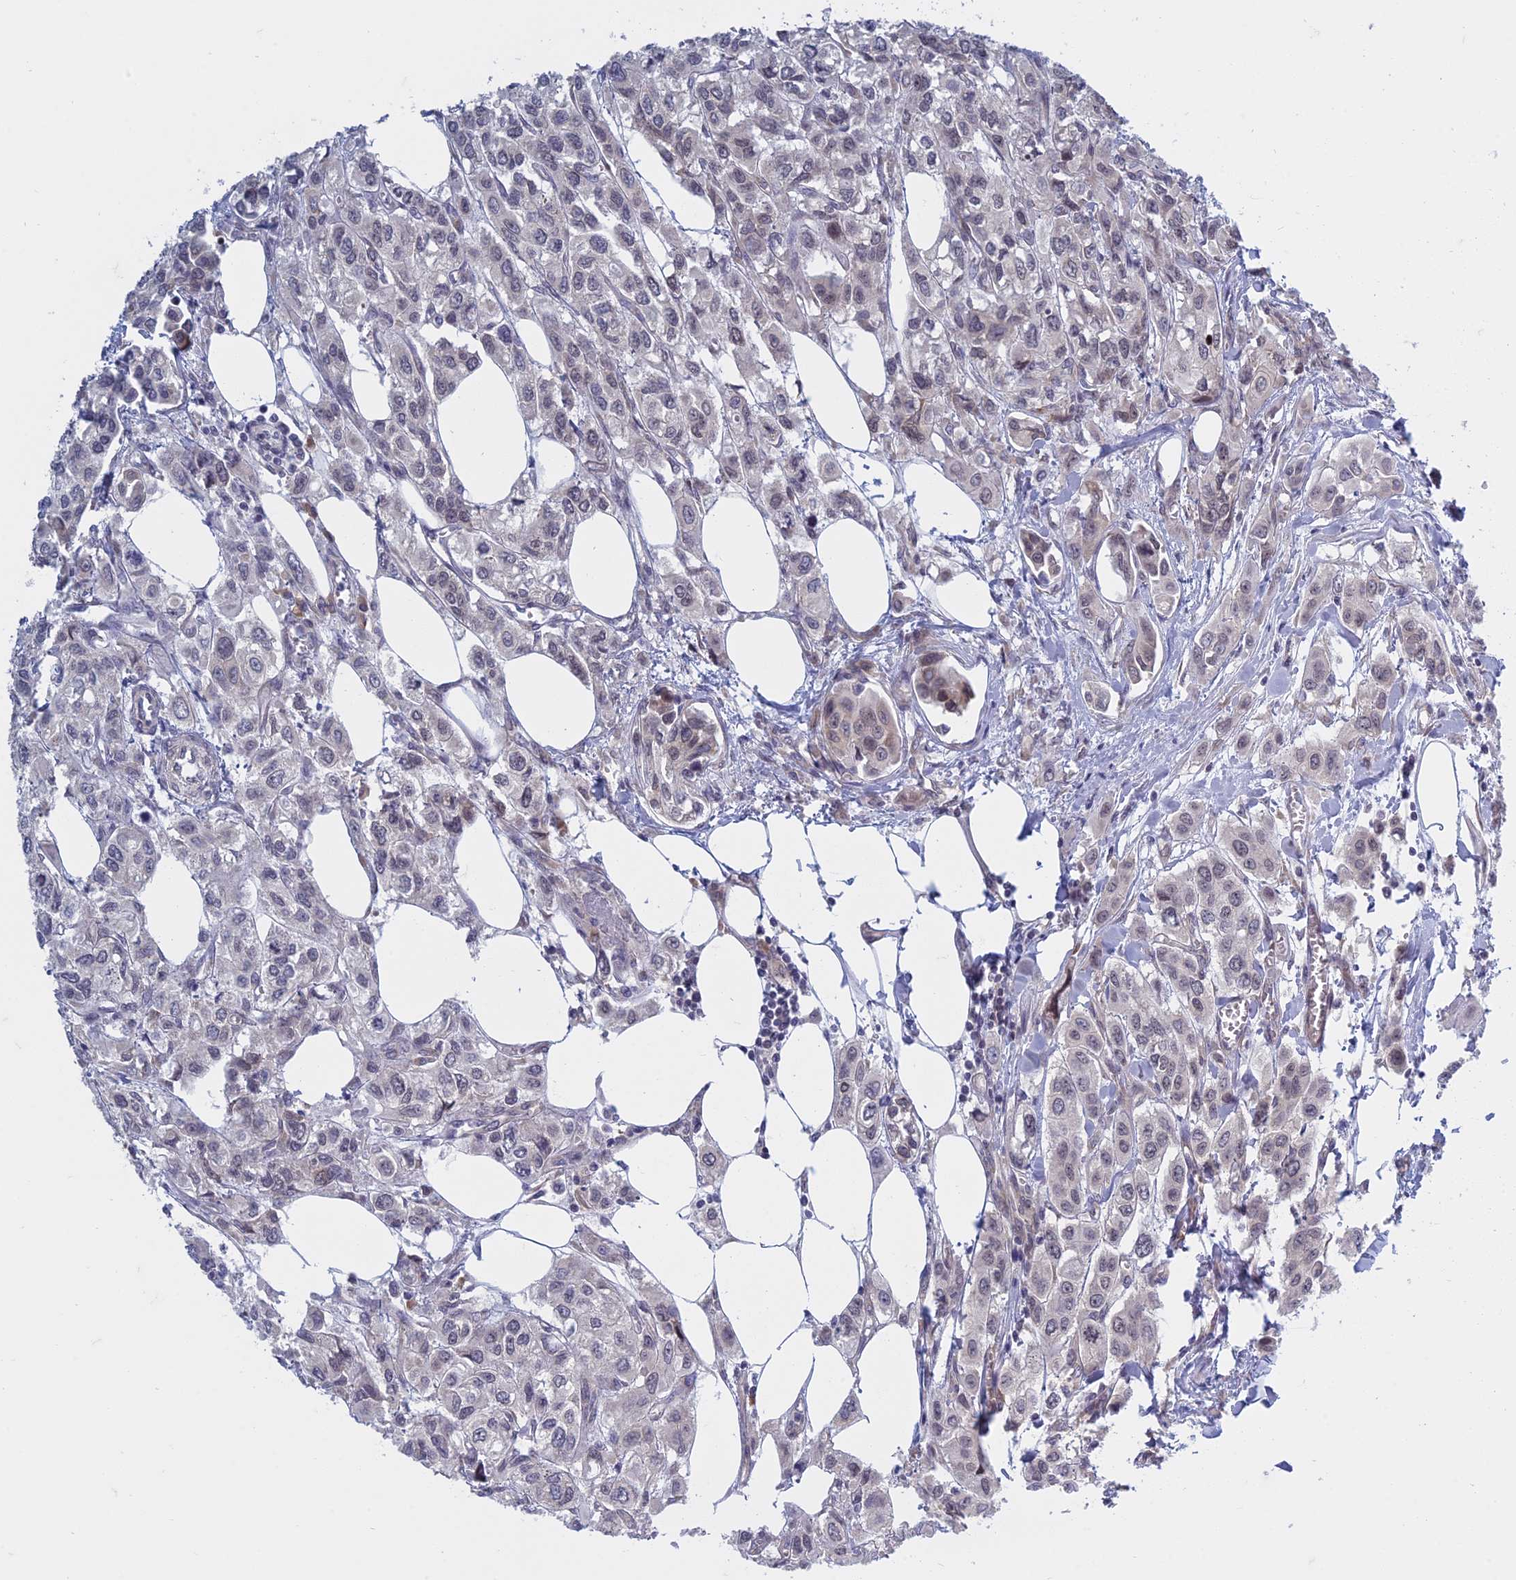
{"staining": {"intensity": "weak", "quantity": "<25%", "location": "nuclear"}, "tissue": "urothelial cancer", "cell_type": "Tumor cells", "image_type": "cancer", "snomed": [{"axis": "morphology", "description": "Urothelial carcinoma, High grade"}, {"axis": "topography", "description": "Urinary bladder"}], "caption": "The photomicrograph demonstrates no staining of tumor cells in urothelial cancer.", "gene": "RPS19BP1", "patient": {"sex": "male", "age": 67}}